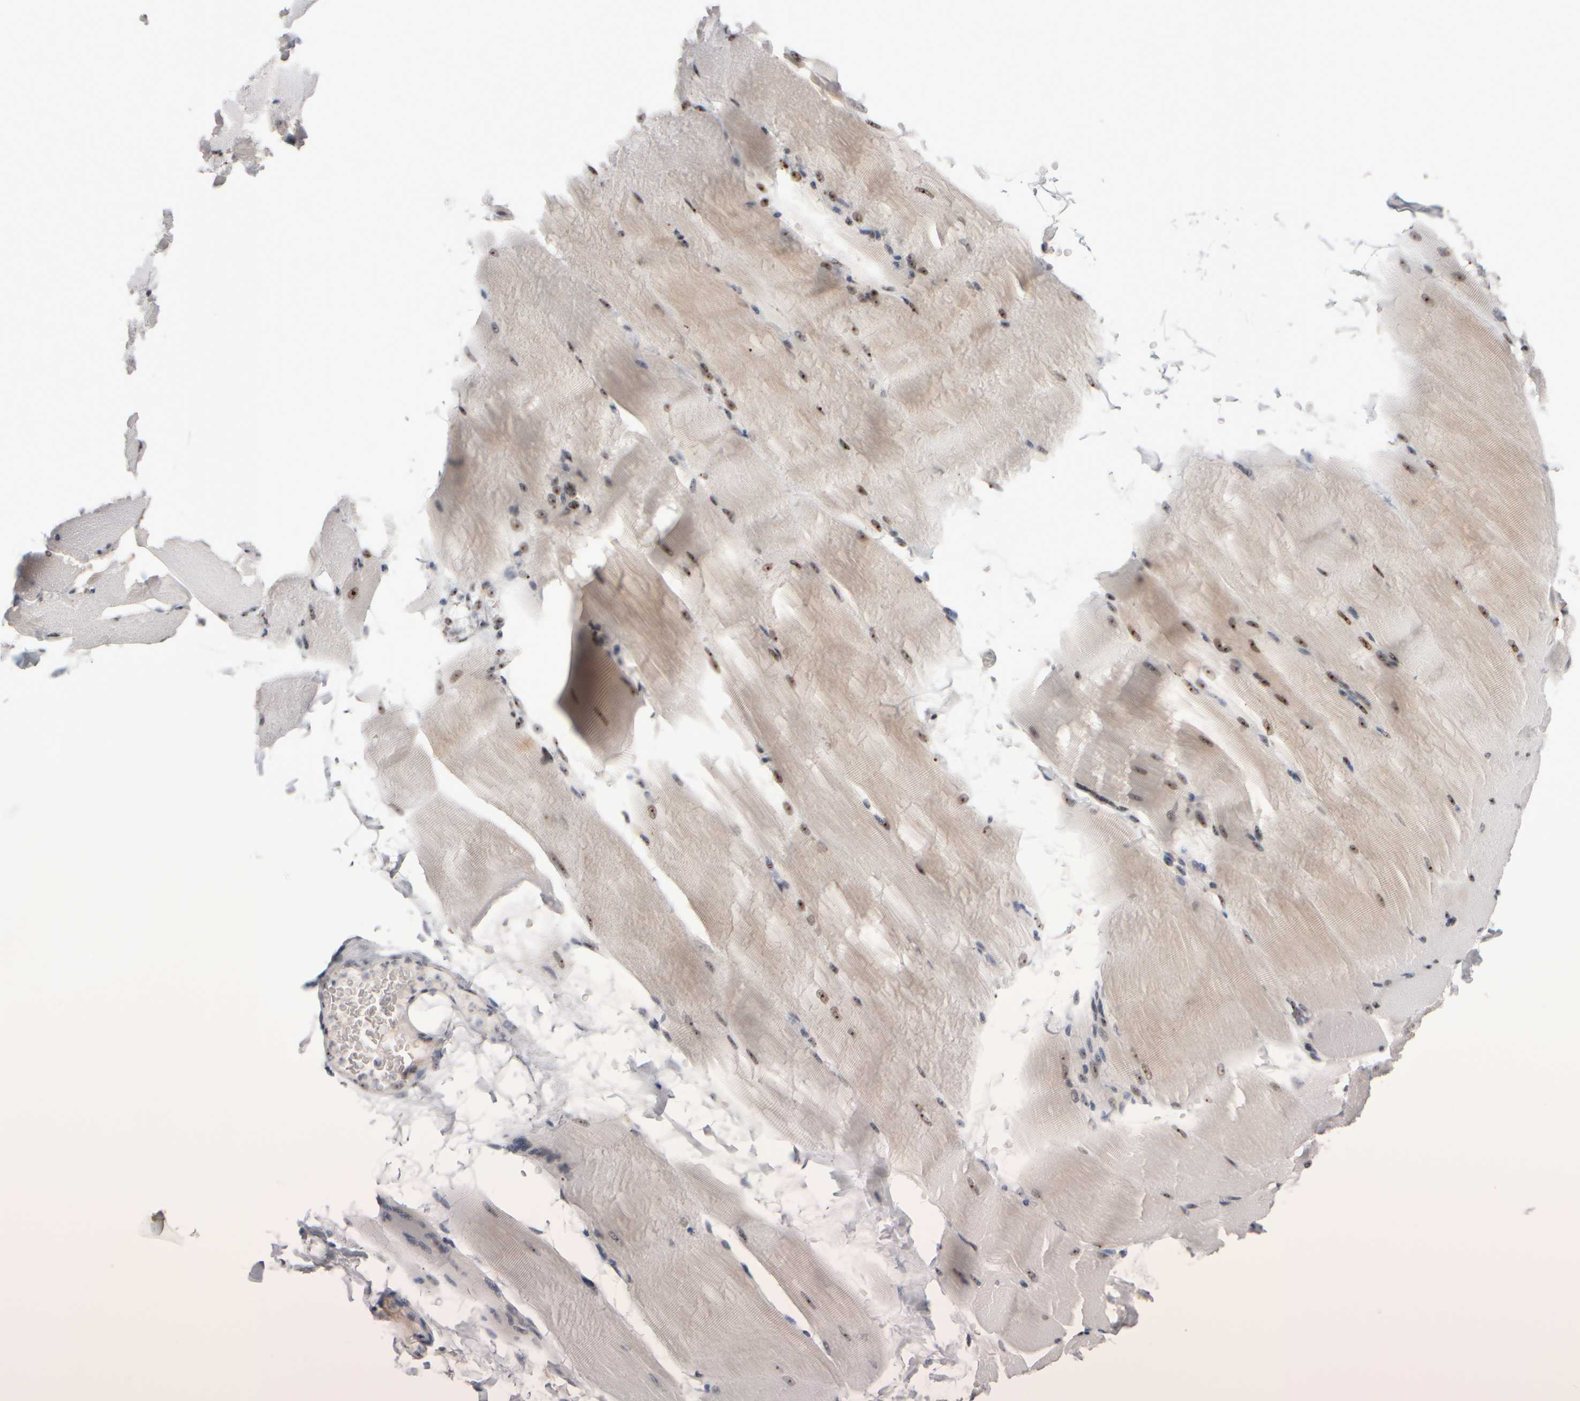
{"staining": {"intensity": "moderate", "quantity": ">75%", "location": "nuclear"}, "tissue": "skeletal muscle", "cell_type": "Myocytes", "image_type": "normal", "snomed": [{"axis": "morphology", "description": "Normal tissue, NOS"}, {"axis": "topography", "description": "Skeletal muscle"}, {"axis": "topography", "description": "Parathyroid gland"}], "caption": "Brown immunohistochemical staining in unremarkable human skeletal muscle displays moderate nuclear positivity in about >75% of myocytes.", "gene": "SURF6", "patient": {"sex": "female", "age": 37}}